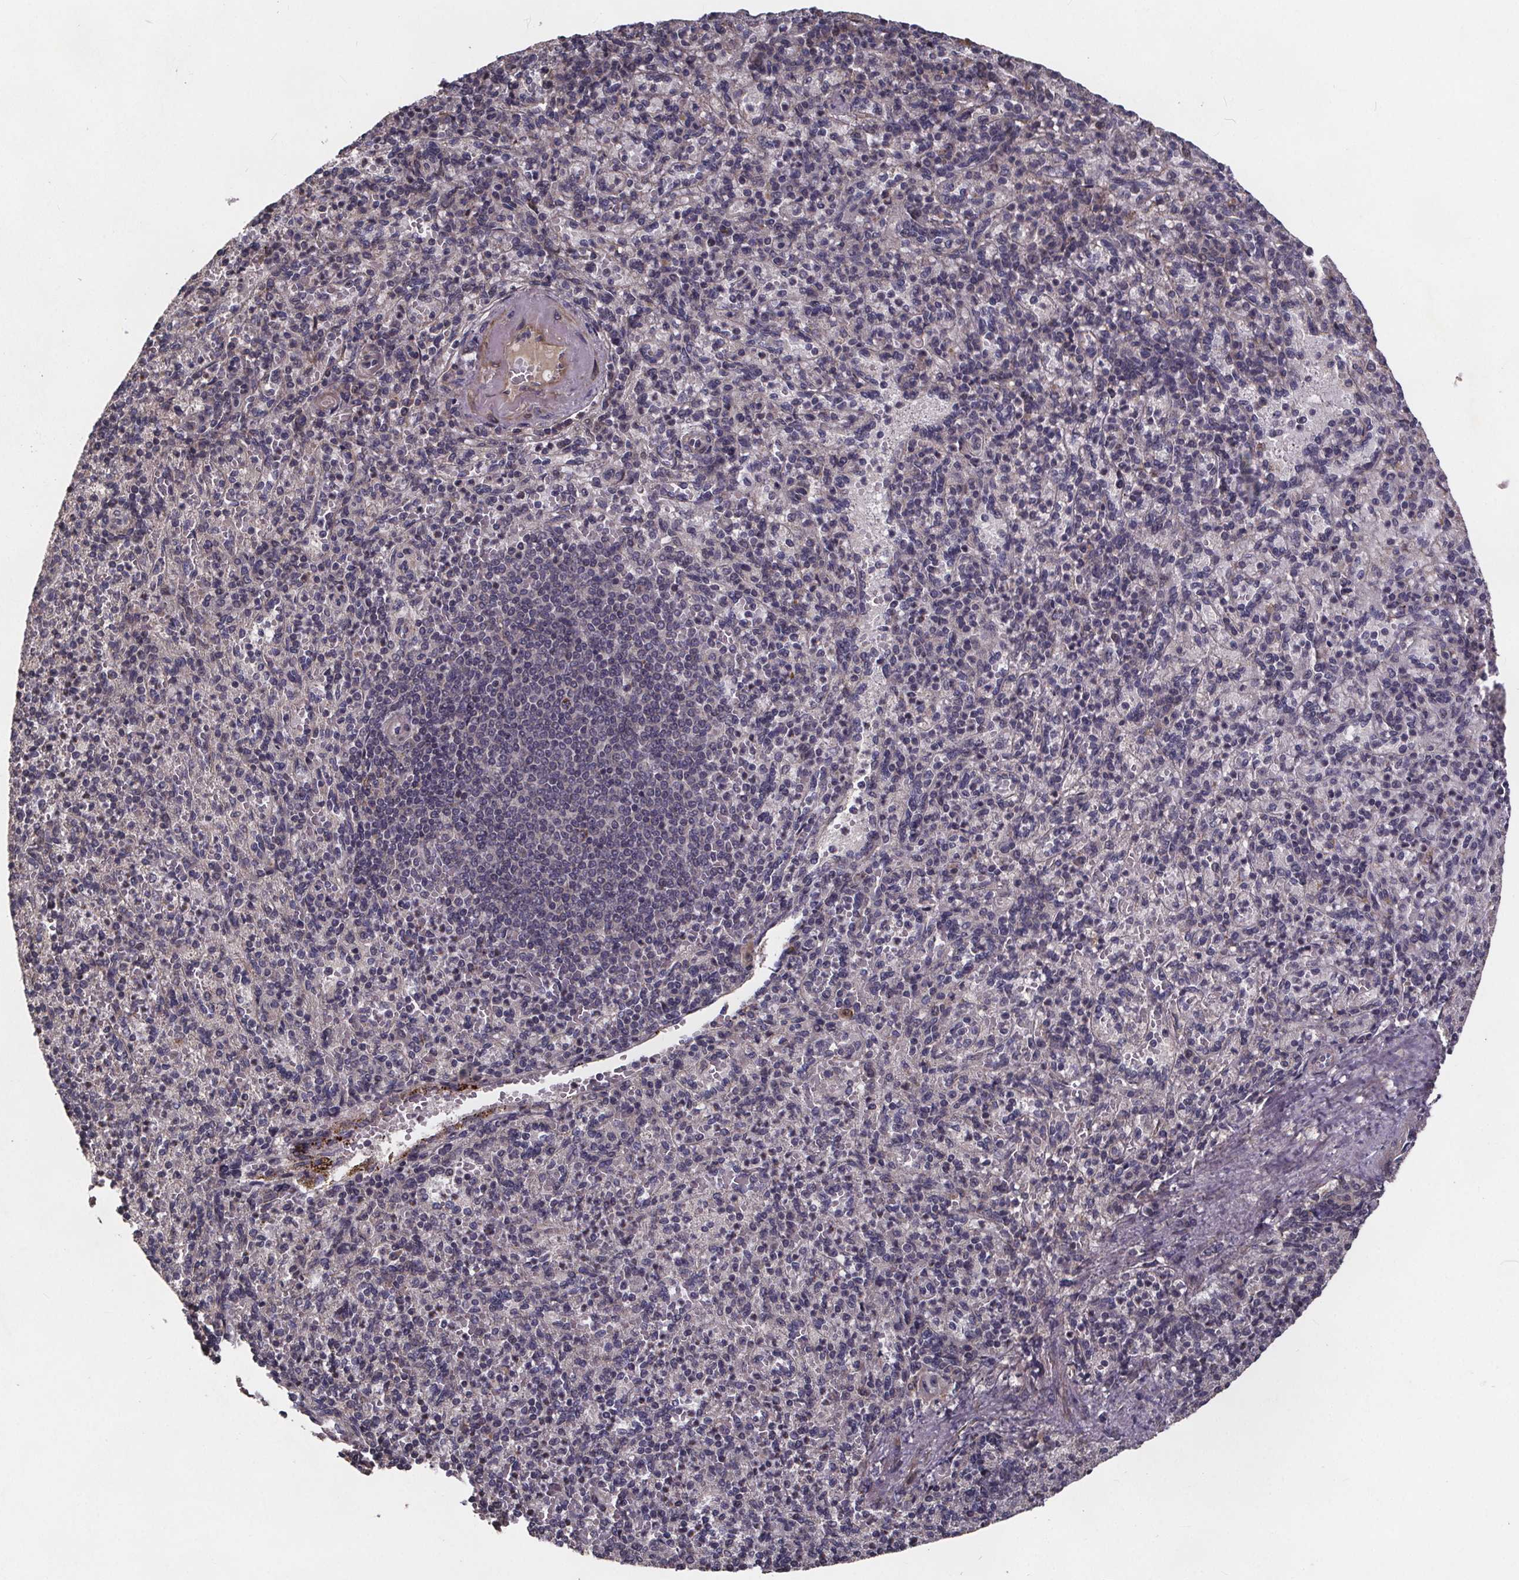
{"staining": {"intensity": "negative", "quantity": "none", "location": "none"}, "tissue": "spleen", "cell_type": "Cells in red pulp", "image_type": "normal", "snomed": [{"axis": "morphology", "description": "Normal tissue, NOS"}, {"axis": "topography", "description": "Spleen"}], "caption": "A photomicrograph of spleen stained for a protein reveals no brown staining in cells in red pulp. (DAB IHC visualized using brightfield microscopy, high magnification).", "gene": "YME1L1", "patient": {"sex": "female", "age": 74}}